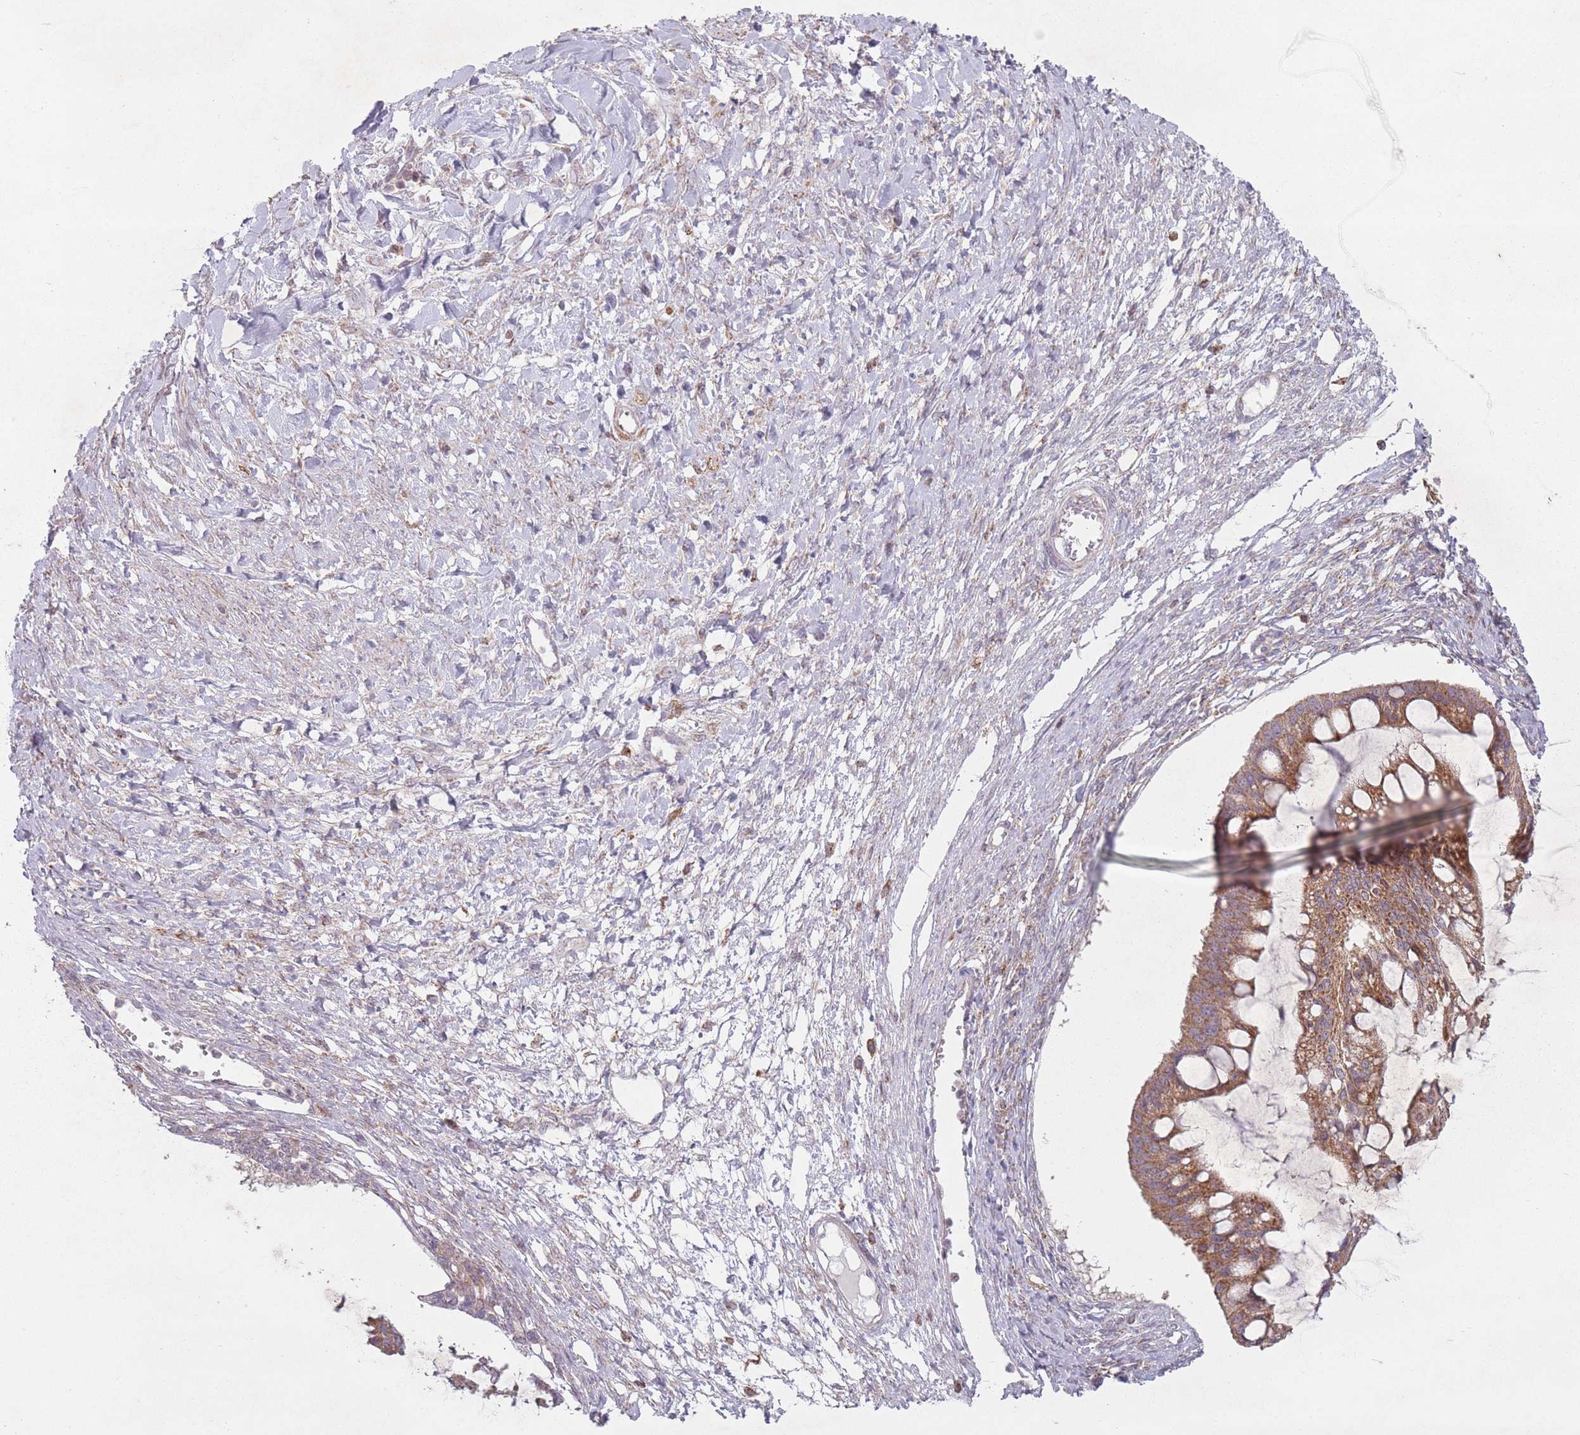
{"staining": {"intensity": "moderate", "quantity": ">75%", "location": "cytoplasmic/membranous"}, "tissue": "ovarian cancer", "cell_type": "Tumor cells", "image_type": "cancer", "snomed": [{"axis": "morphology", "description": "Cystadenocarcinoma, mucinous, NOS"}, {"axis": "topography", "description": "Ovary"}], "caption": "Protein staining of ovarian cancer (mucinous cystadenocarcinoma) tissue demonstrates moderate cytoplasmic/membranous positivity in about >75% of tumor cells.", "gene": "OR10Q1", "patient": {"sex": "female", "age": 73}}